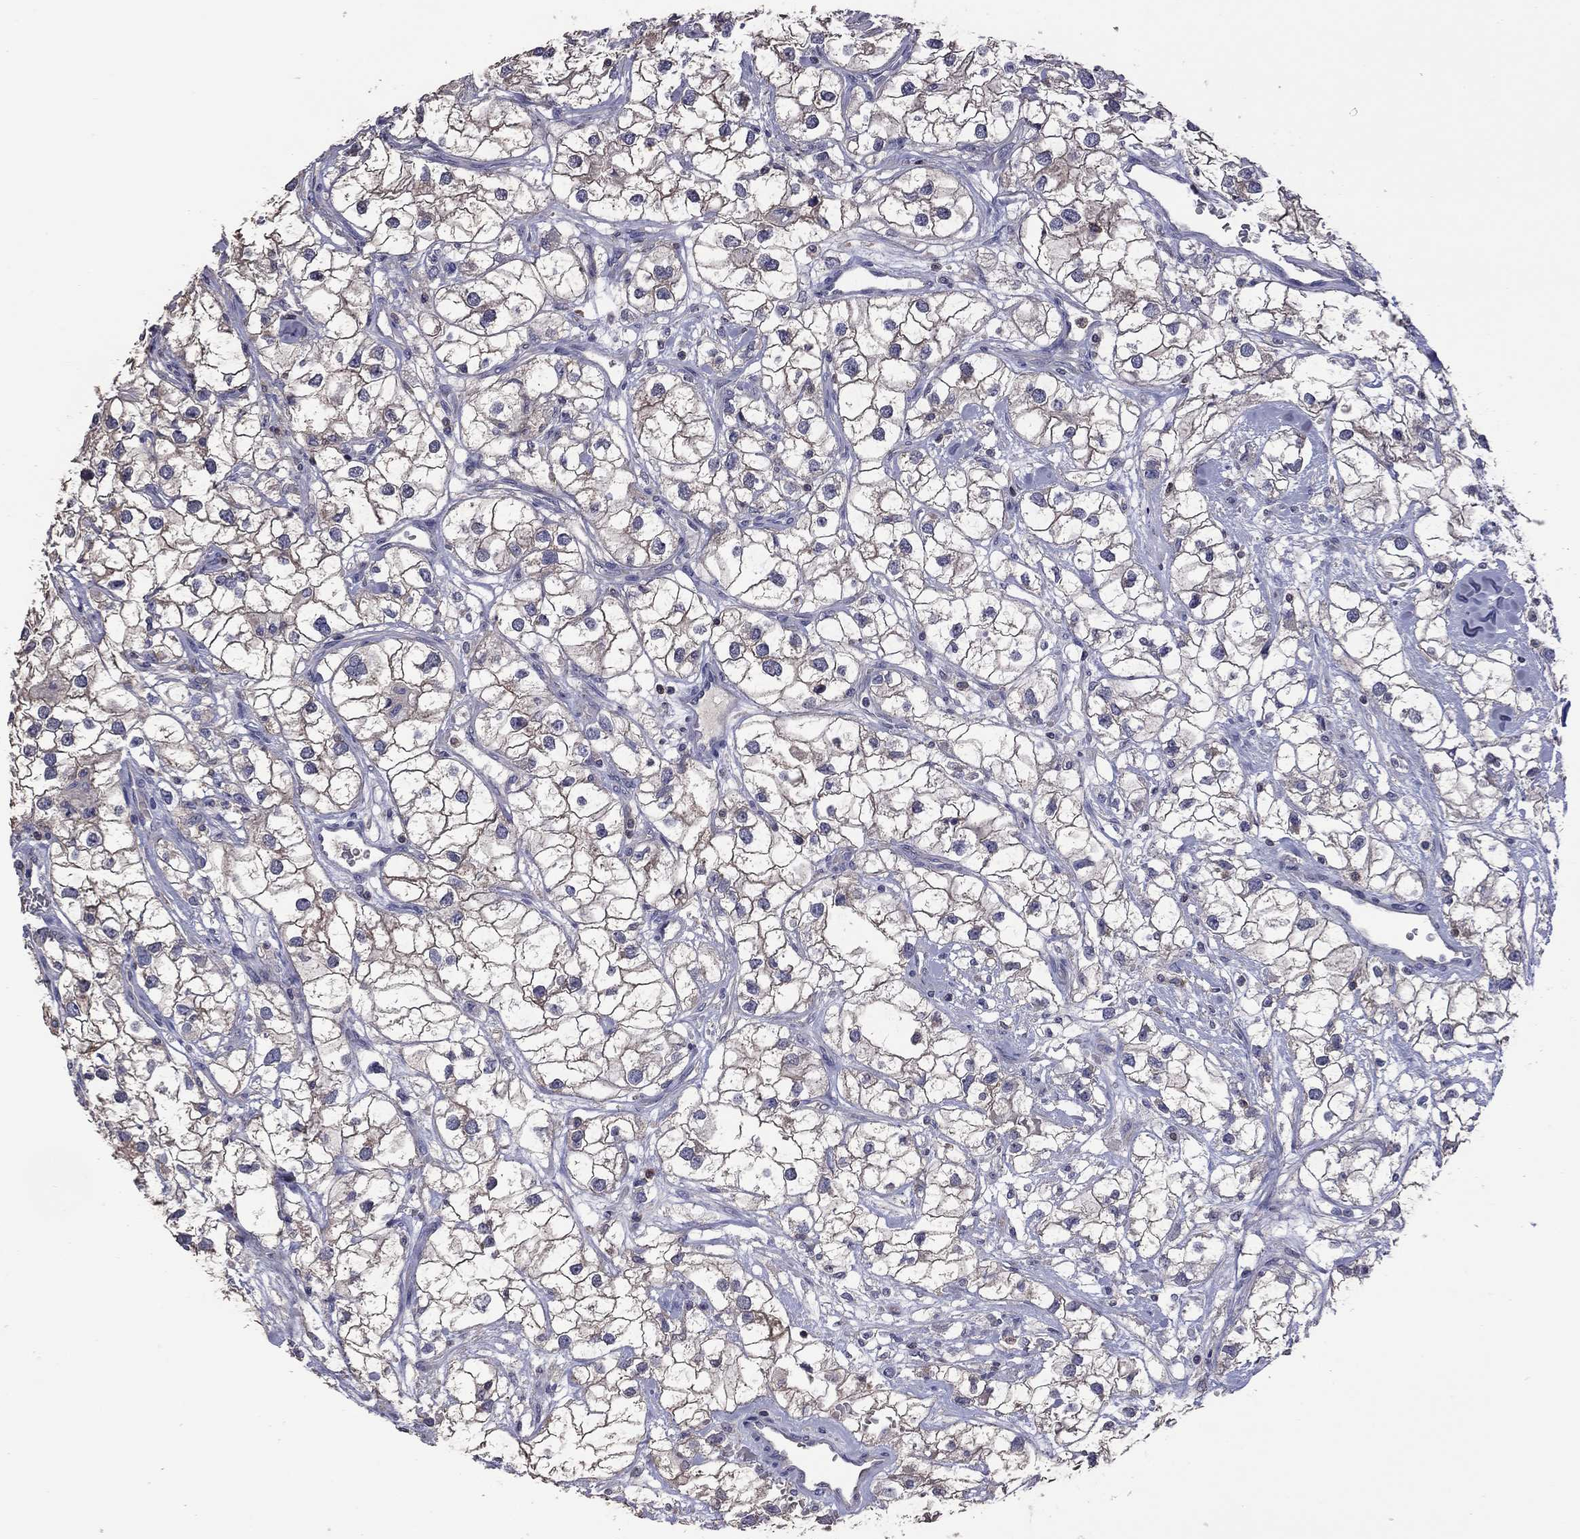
{"staining": {"intensity": "weak", "quantity": "<25%", "location": "cytoplasmic/membranous"}, "tissue": "renal cancer", "cell_type": "Tumor cells", "image_type": "cancer", "snomed": [{"axis": "morphology", "description": "Adenocarcinoma, NOS"}, {"axis": "topography", "description": "Kidney"}], "caption": "Protein analysis of renal cancer shows no significant positivity in tumor cells.", "gene": "IPCEF1", "patient": {"sex": "male", "age": 59}}